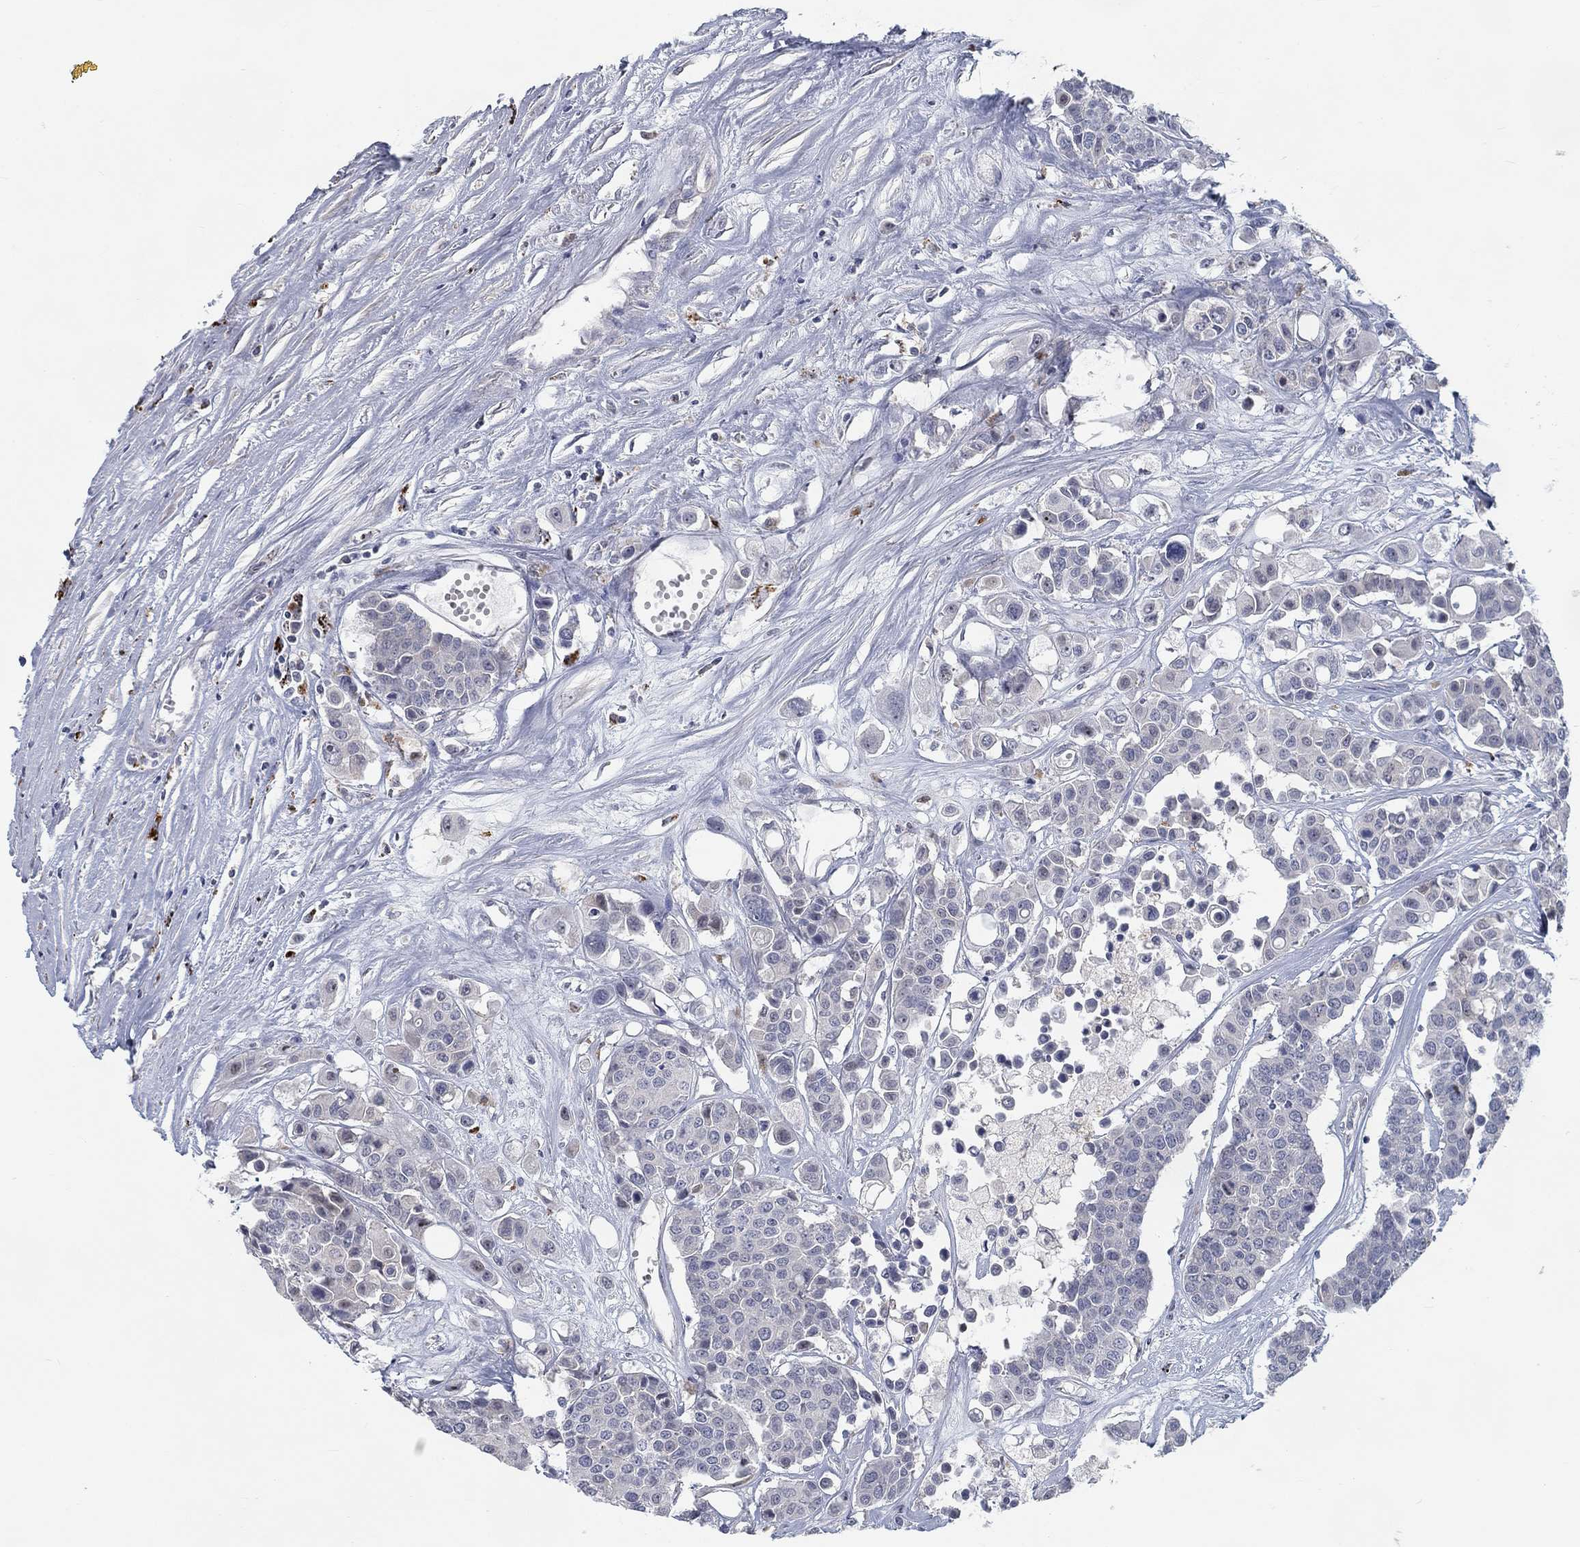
{"staining": {"intensity": "negative", "quantity": "none", "location": "none"}, "tissue": "carcinoid", "cell_type": "Tumor cells", "image_type": "cancer", "snomed": [{"axis": "morphology", "description": "Carcinoid, malignant, NOS"}, {"axis": "topography", "description": "Colon"}], "caption": "The image displays no staining of tumor cells in carcinoid. (Brightfield microscopy of DAB (3,3'-diaminobenzidine) immunohistochemistry (IHC) at high magnification).", "gene": "MTSS2", "patient": {"sex": "male", "age": 81}}